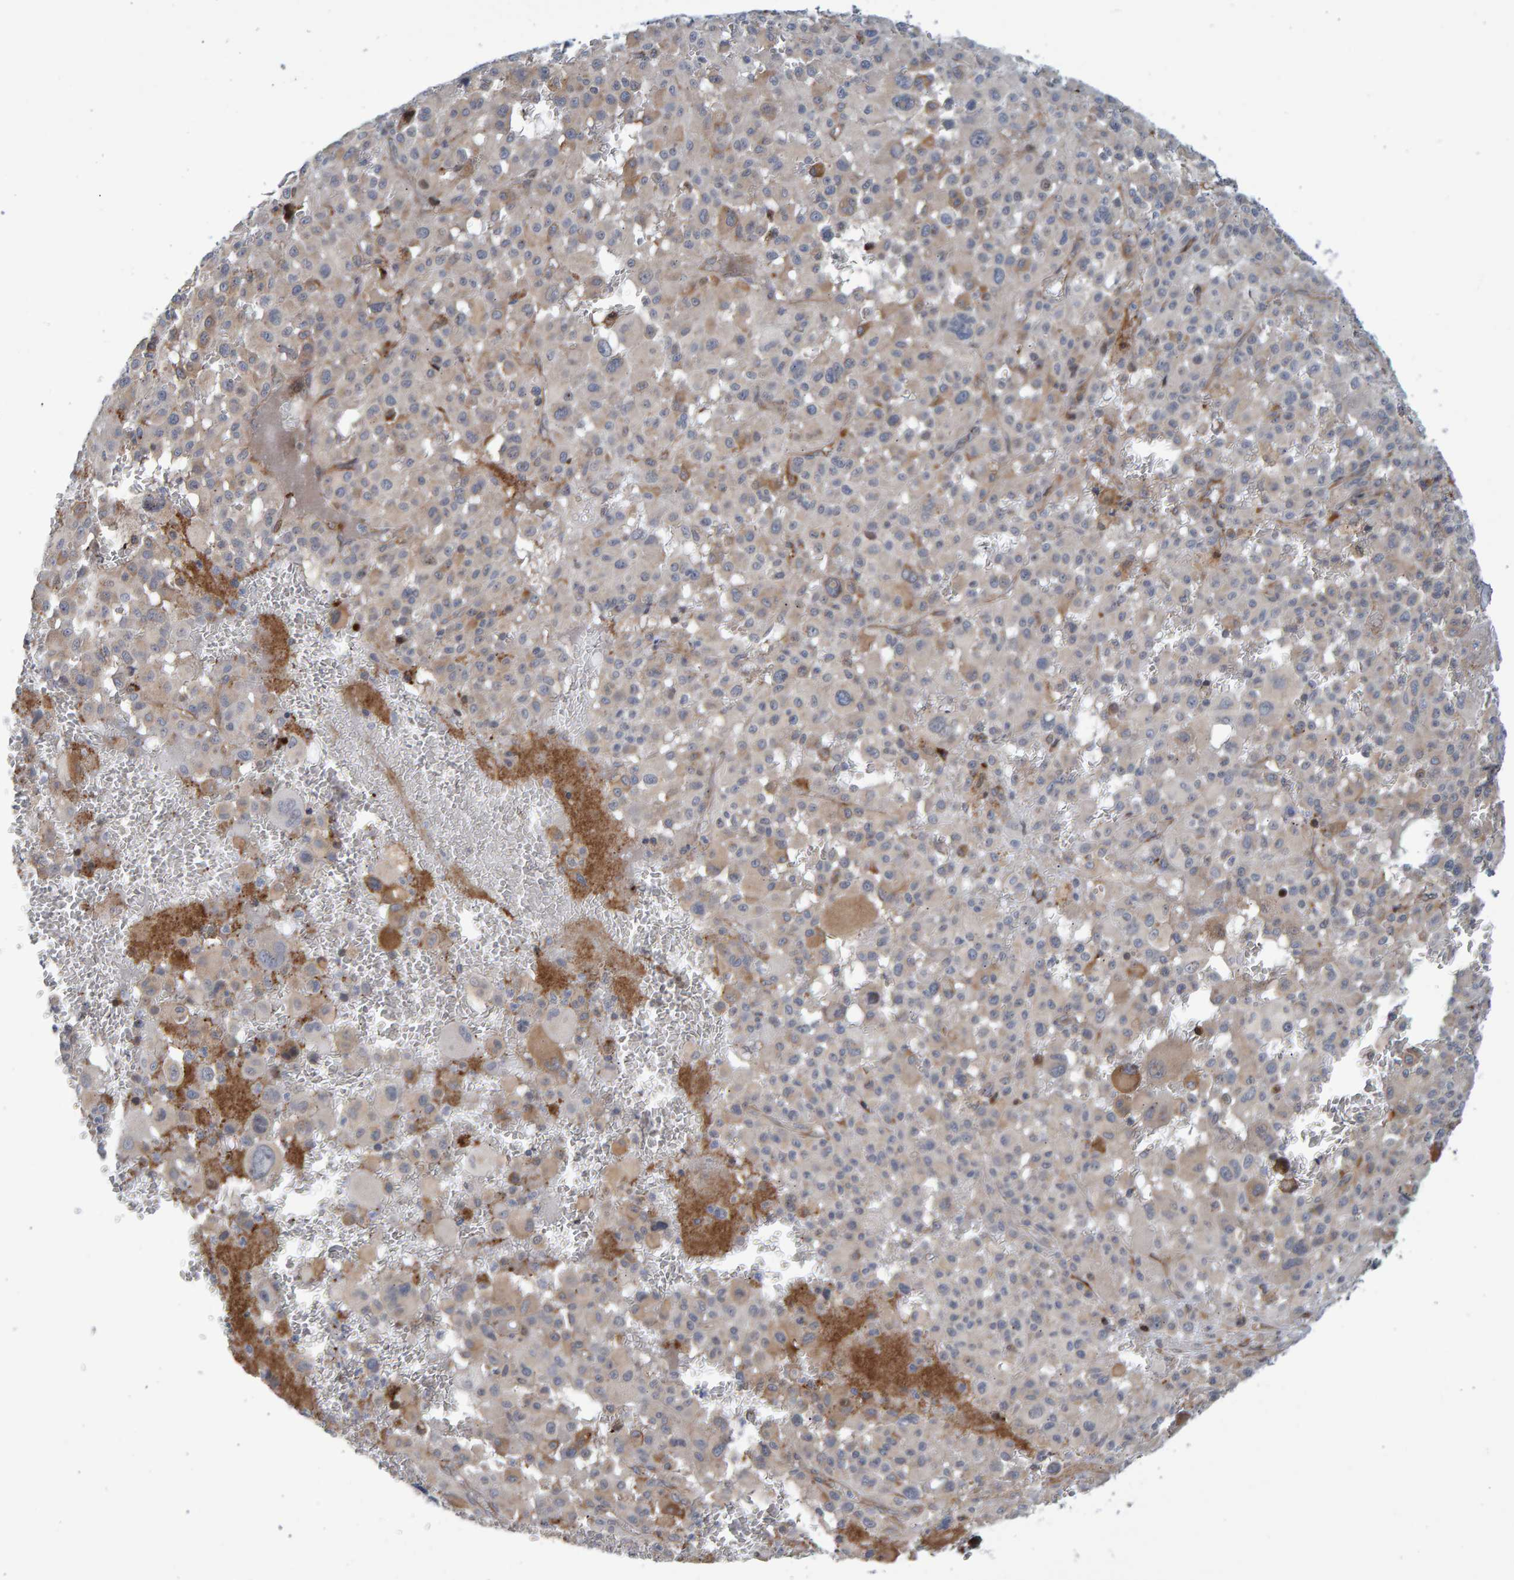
{"staining": {"intensity": "moderate", "quantity": "<25%", "location": "cytoplasmic/membranous"}, "tissue": "melanoma", "cell_type": "Tumor cells", "image_type": "cancer", "snomed": [{"axis": "morphology", "description": "Malignant melanoma, Metastatic site"}, {"axis": "topography", "description": "Skin"}], "caption": "Melanoma tissue reveals moderate cytoplasmic/membranous staining in approximately <25% of tumor cells The staining was performed using DAB (3,3'-diaminobenzidine) to visualize the protein expression in brown, while the nuclei were stained in blue with hematoxylin (Magnification: 20x).", "gene": "LRBA", "patient": {"sex": "female", "age": 74}}